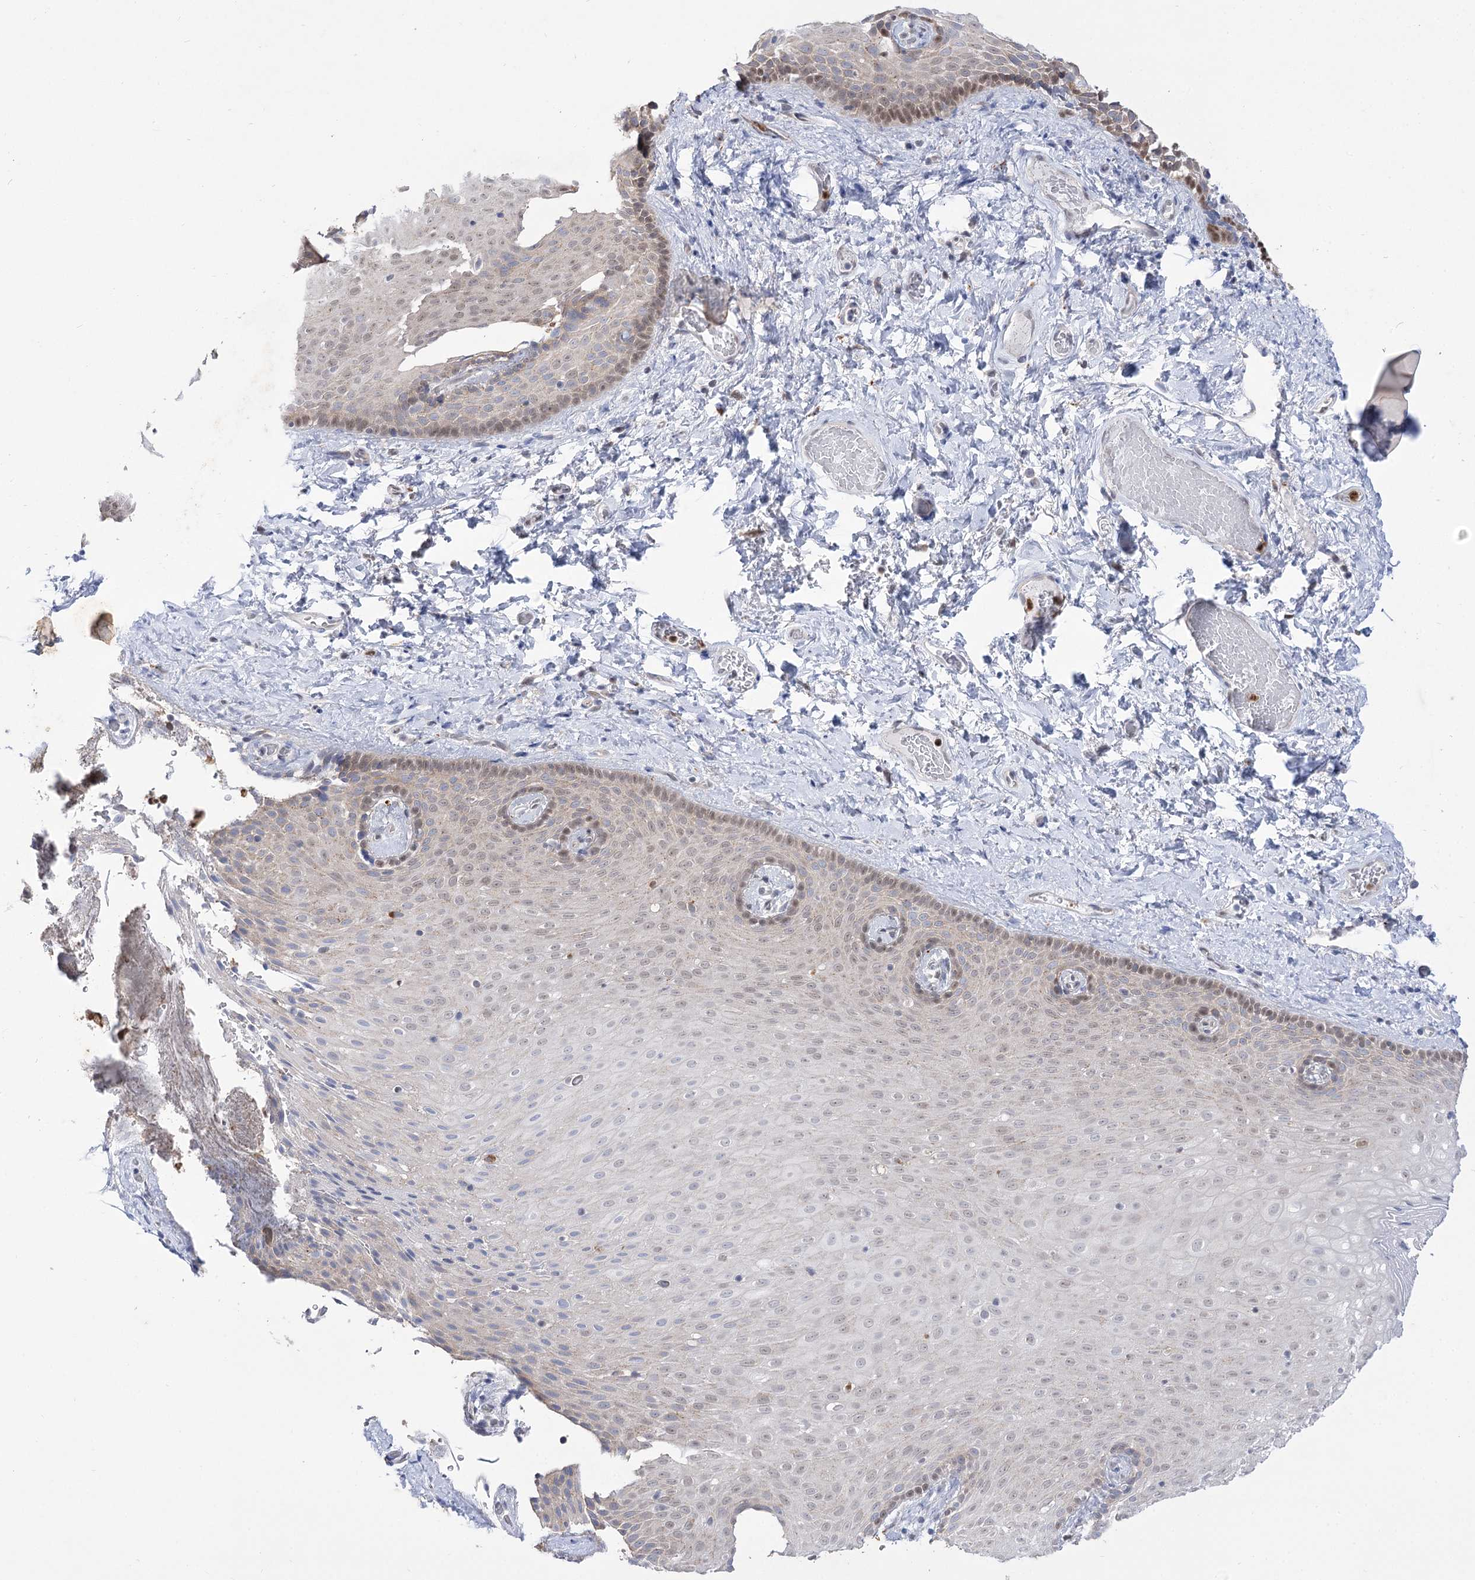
{"staining": {"intensity": "moderate", "quantity": ">75%", "location": "nuclear"}, "tissue": "skin", "cell_type": "Epidermal cells", "image_type": "normal", "snomed": [{"axis": "morphology", "description": "Normal tissue, NOS"}, {"axis": "topography", "description": "Anal"}], "caption": "Immunohistochemistry (IHC) of unremarkable skin displays medium levels of moderate nuclear staining in about >75% of epidermal cells. The protein of interest is shown in brown color, while the nuclei are stained blue.", "gene": "SIAE", "patient": {"sex": "male", "age": 69}}